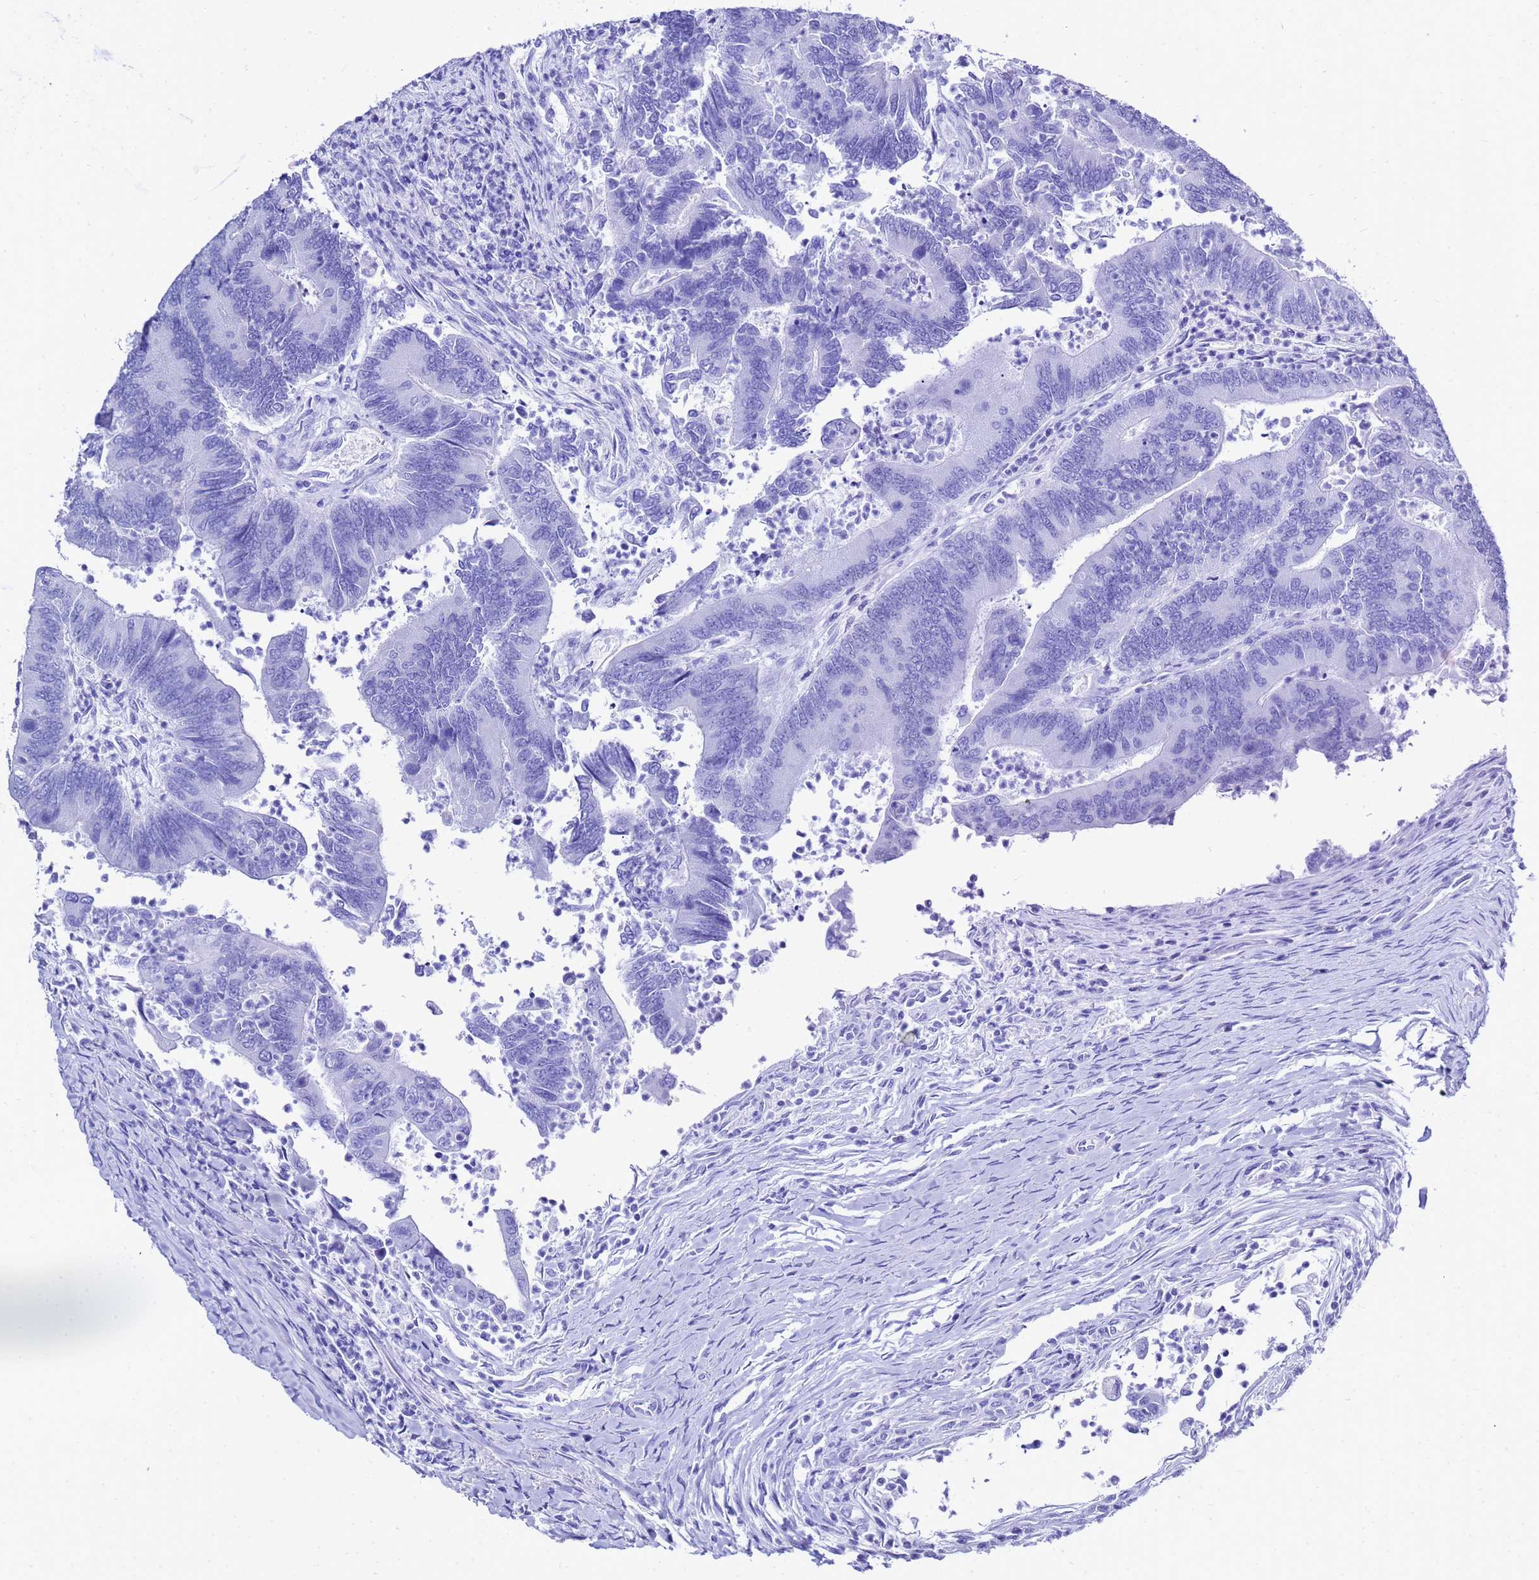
{"staining": {"intensity": "negative", "quantity": "none", "location": "none"}, "tissue": "colorectal cancer", "cell_type": "Tumor cells", "image_type": "cancer", "snomed": [{"axis": "morphology", "description": "Adenocarcinoma, NOS"}, {"axis": "topography", "description": "Colon"}], "caption": "An immunohistochemistry (IHC) photomicrograph of colorectal cancer (adenocarcinoma) is shown. There is no staining in tumor cells of colorectal cancer (adenocarcinoma).", "gene": "LIPF", "patient": {"sex": "female", "age": 67}}